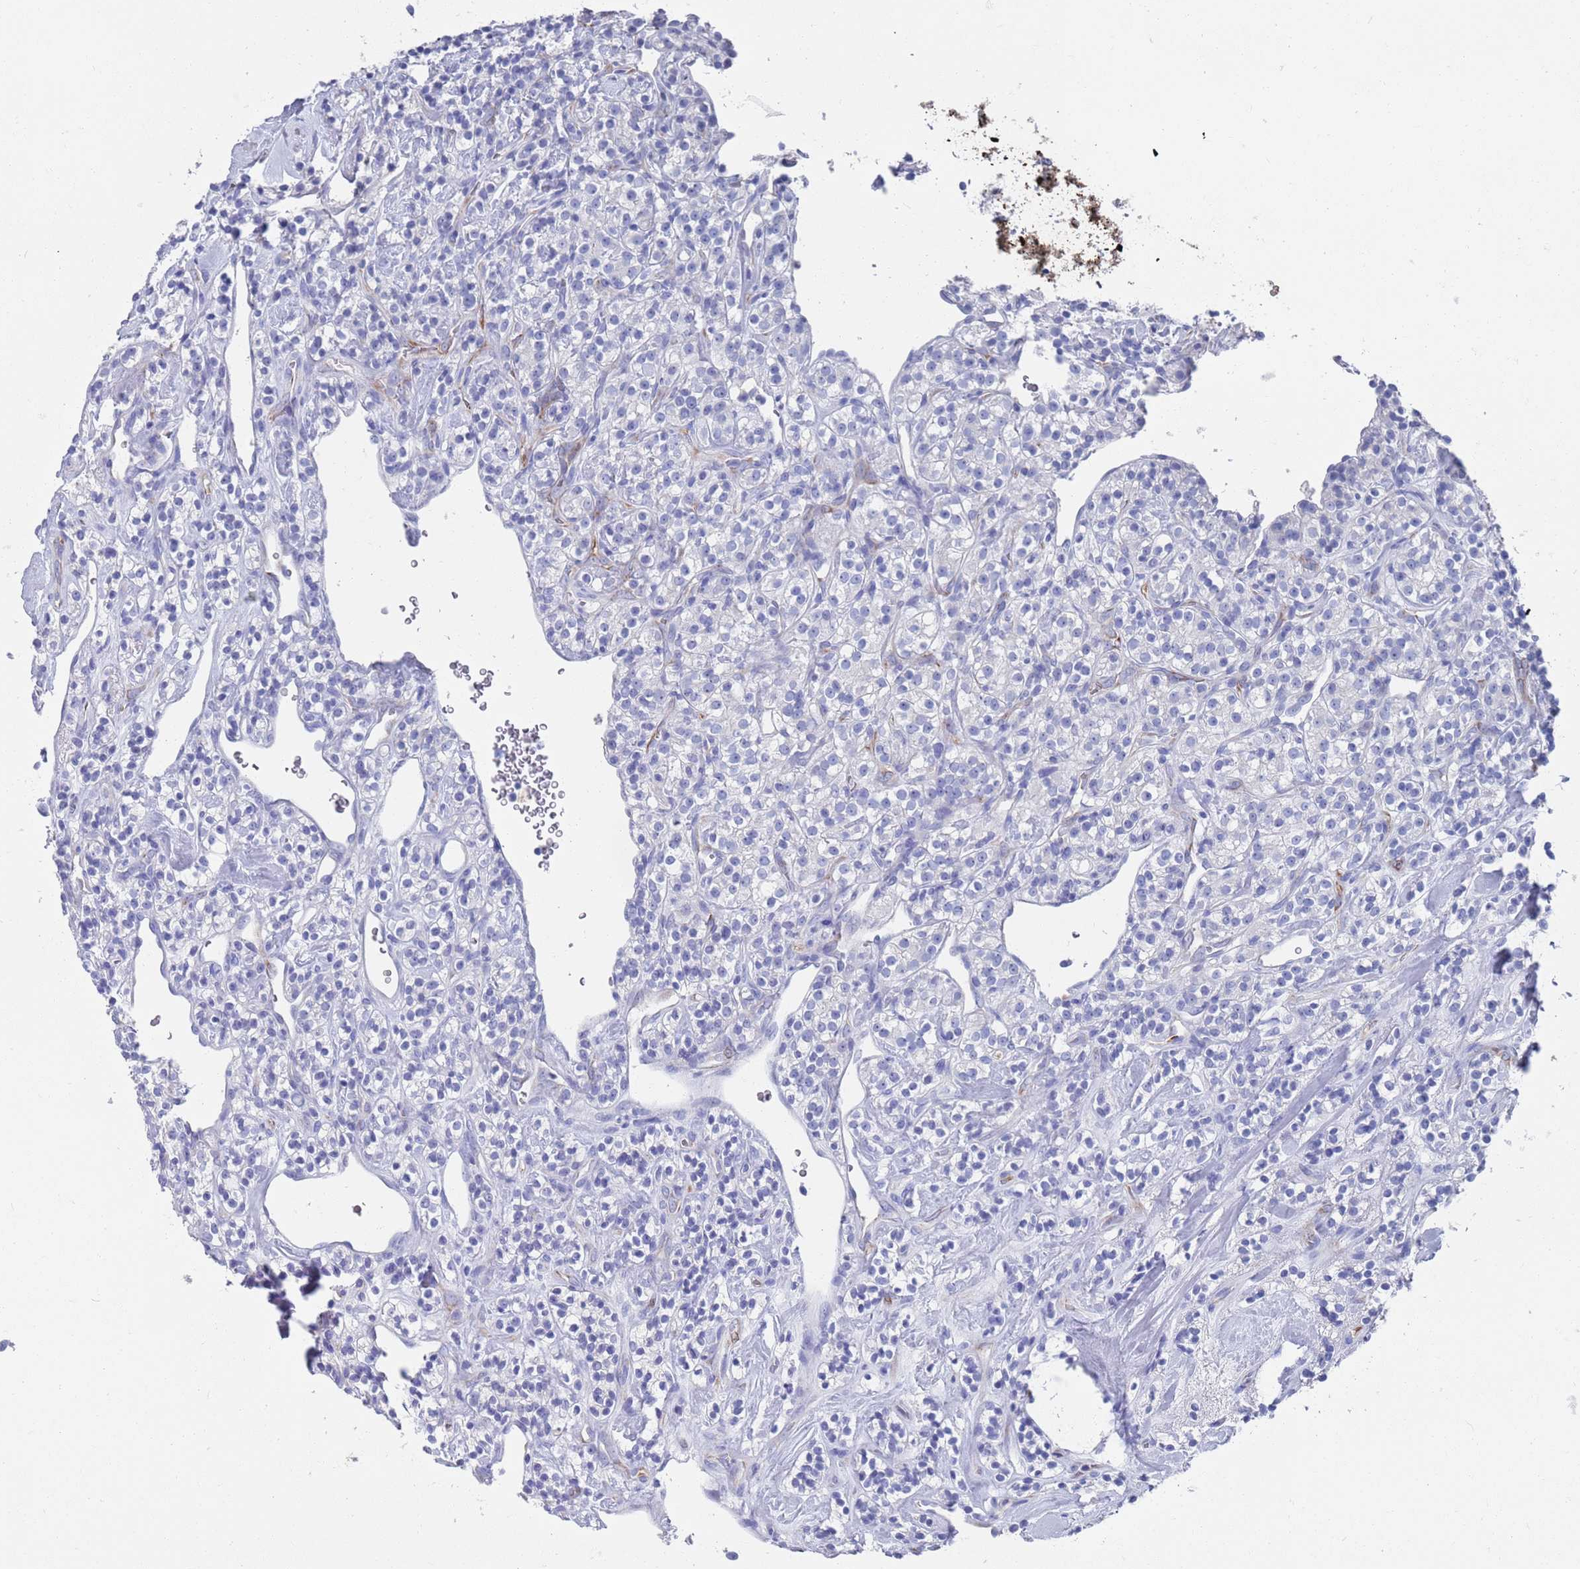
{"staining": {"intensity": "negative", "quantity": "none", "location": "none"}, "tissue": "renal cancer", "cell_type": "Tumor cells", "image_type": "cancer", "snomed": [{"axis": "morphology", "description": "Adenocarcinoma, NOS"}, {"axis": "topography", "description": "Kidney"}], "caption": "Adenocarcinoma (renal) was stained to show a protein in brown. There is no significant staining in tumor cells.", "gene": "MTMR2", "patient": {"sex": "male", "age": 77}}